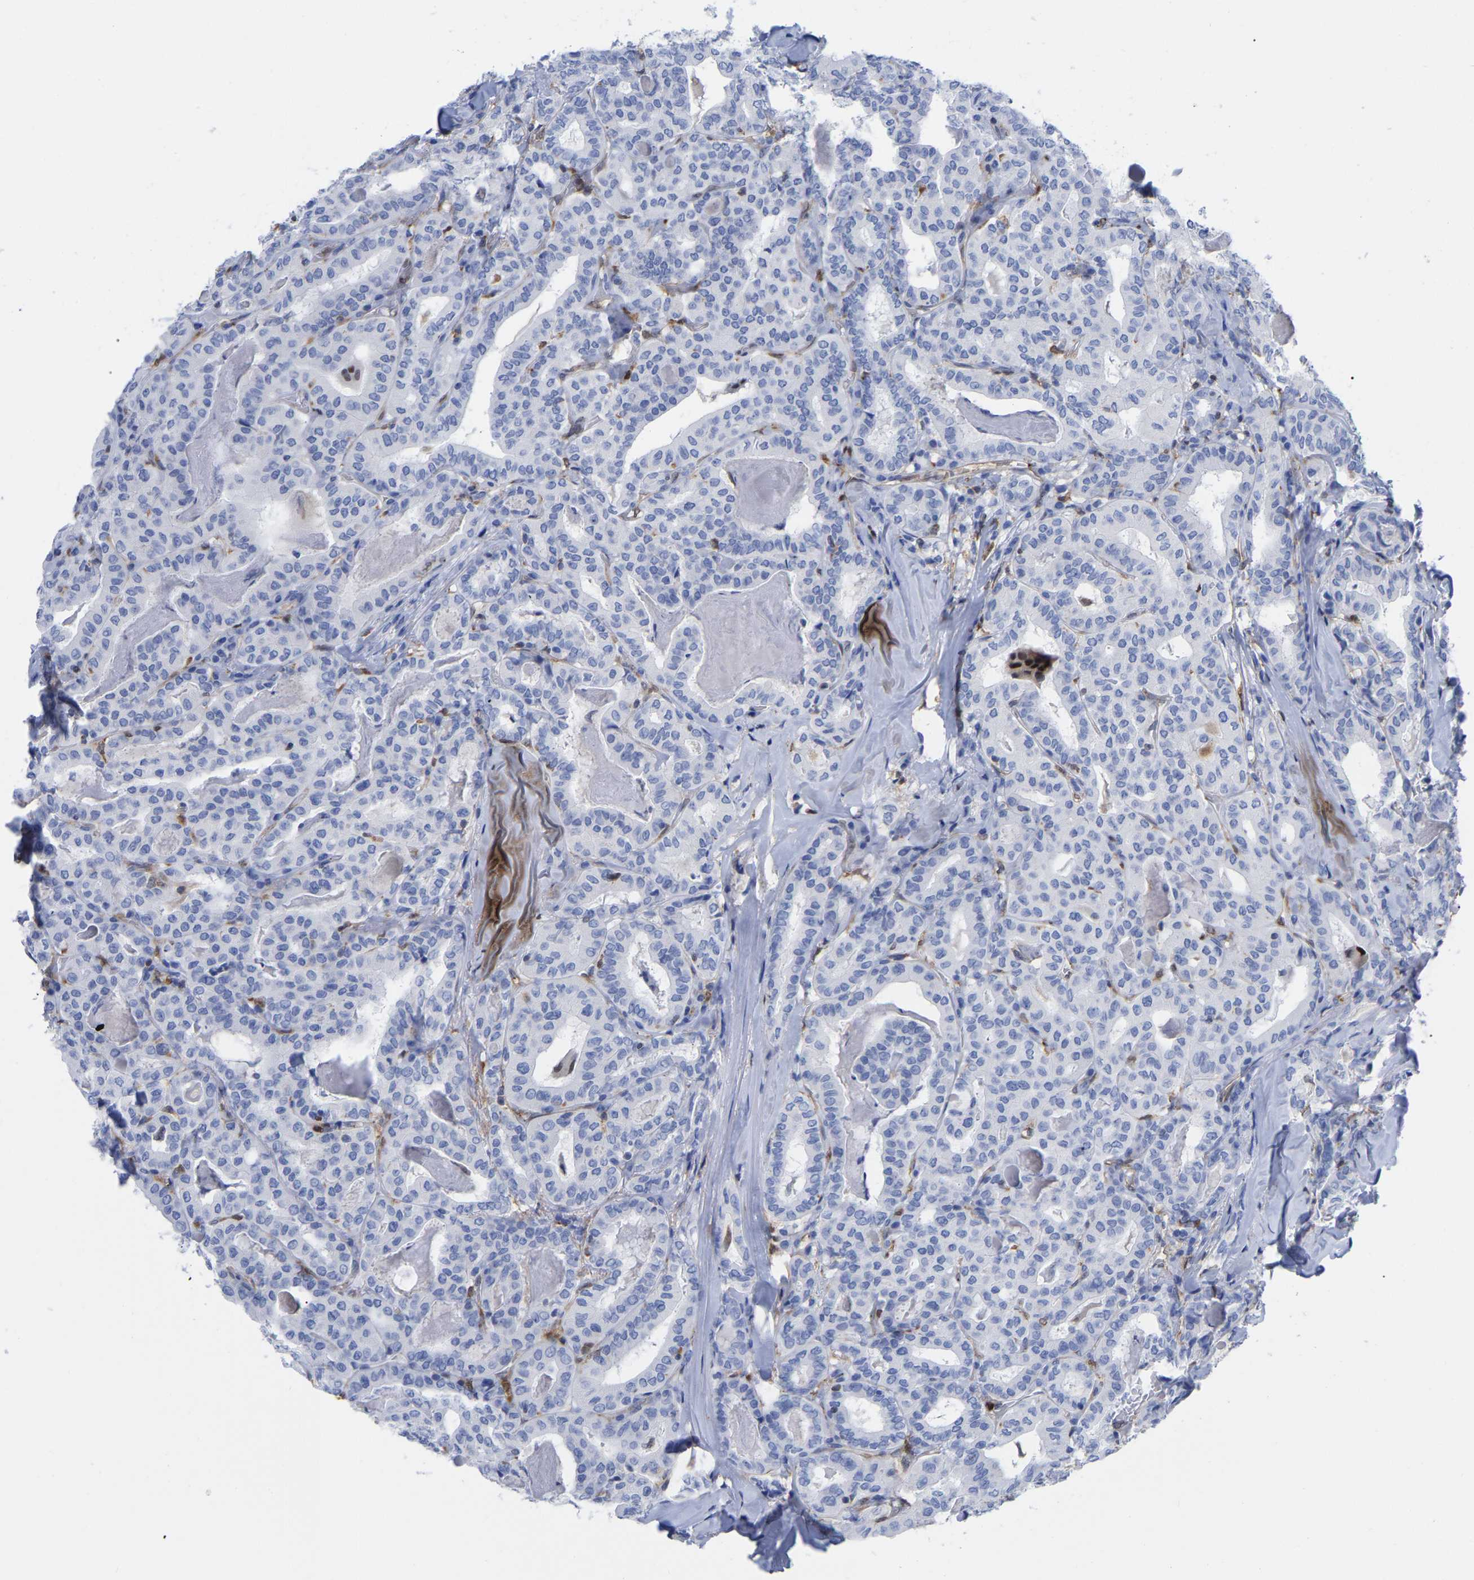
{"staining": {"intensity": "negative", "quantity": "none", "location": "none"}, "tissue": "thyroid cancer", "cell_type": "Tumor cells", "image_type": "cancer", "snomed": [{"axis": "morphology", "description": "Papillary adenocarcinoma, NOS"}, {"axis": "topography", "description": "Thyroid gland"}], "caption": "A histopathology image of human thyroid cancer (papillary adenocarcinoma) is negative for staining in tumor cells.", "gene": "GIMAP4", "patient": {"sex": "female", "age": 42}}